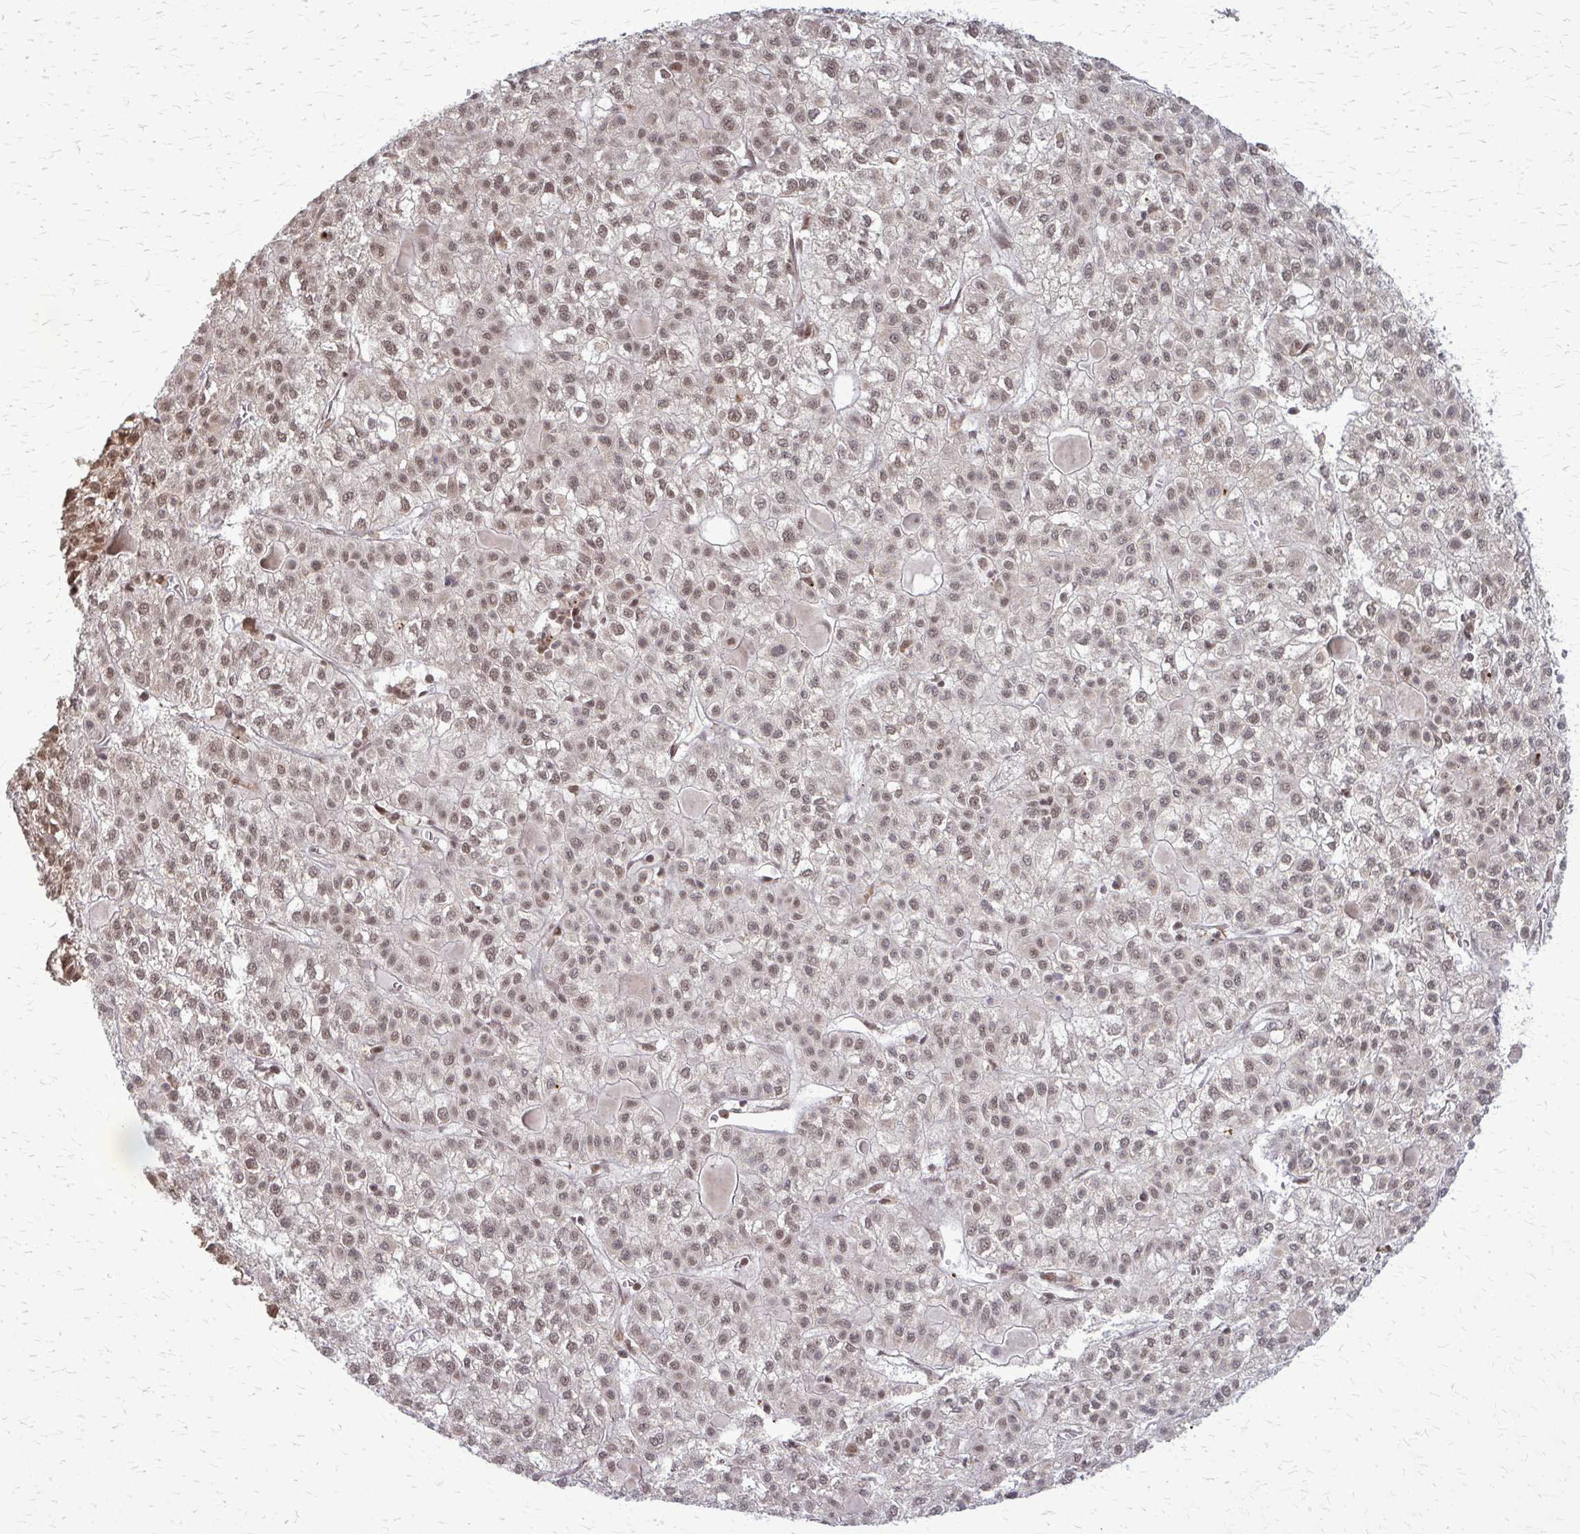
{"staining": {"intensity": "moderate", "quantity": "25%-75%", "location": "nuclear"}, "tissue": "liver cancer", "cell_type": "Tumor cells", "image_type": "cancer", "snomed": [{"axis": "morphology", "description": "Carcinoma, Hepatocellular, NOS"}, {"axis": "topography", "description": "Liver"}], "caption": "There is medium levels of moderate nuclear expression in tumor cells of liver hepatocellular carcinoma, as demonstrated by immunohistochemical staining (brown color).", "gene": "HDAC3", "patient": {"sex": "female", "age": 43}}